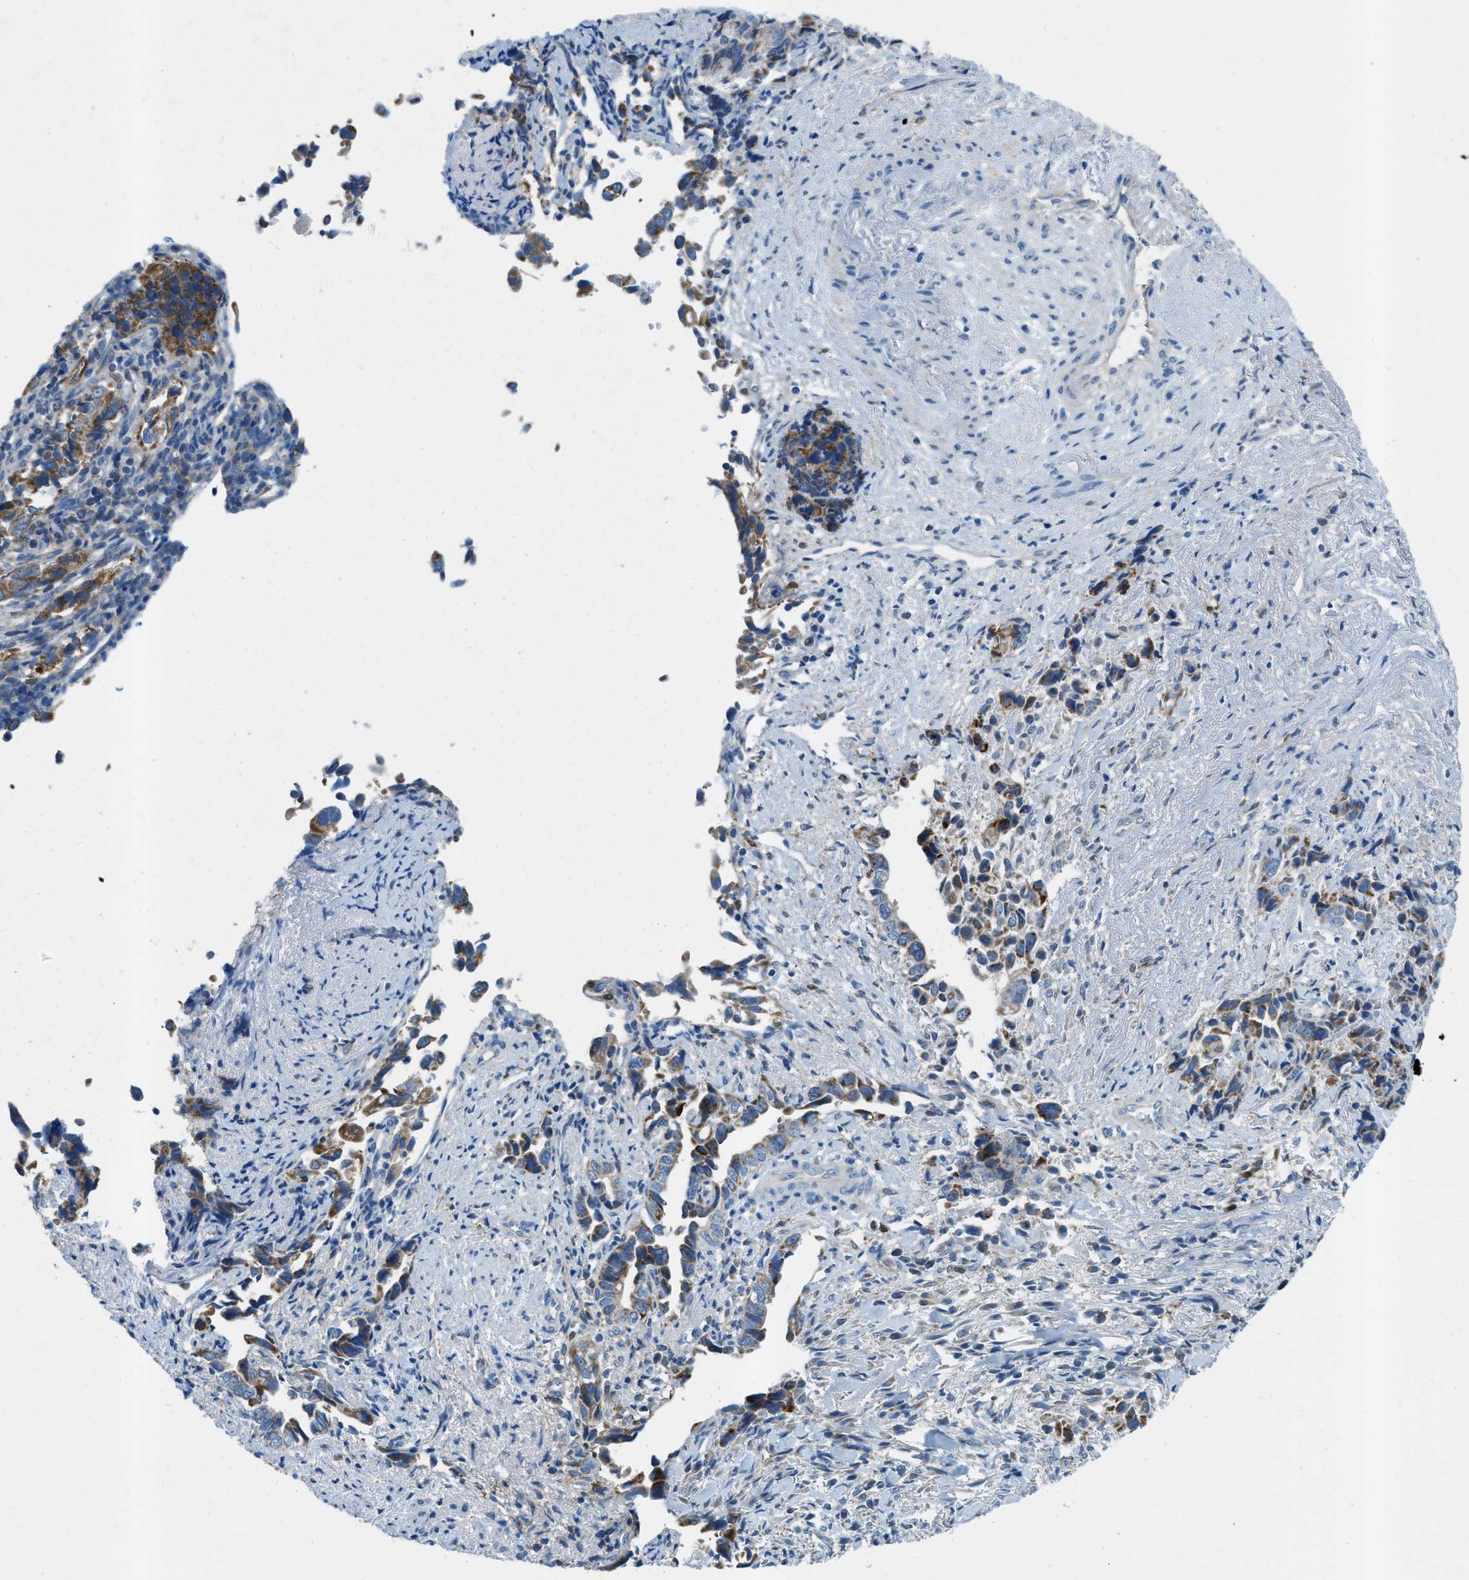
{"staining": {"intensity": "moderate", "quantity": ">75%", "location": "cytoplasmic/membranous"}, "tissue": "liver cancer", "cell_type": "Tumor cells", "image_type": "cancer", "snomed": [{"axis": "morphology", "description": "Cholangiocarcinoma"}, {"axis": "topography", "description": "Liver"}], "caption": "Liver cholangiocarcinoma tissue reveals moderate cytoplasmic/membranous positivity in about >75% of tumor cells (IHC, brightfield microscopy, high magnification).", "gene": "CYGB", "patient": {"sex": "female", "age": 79}}